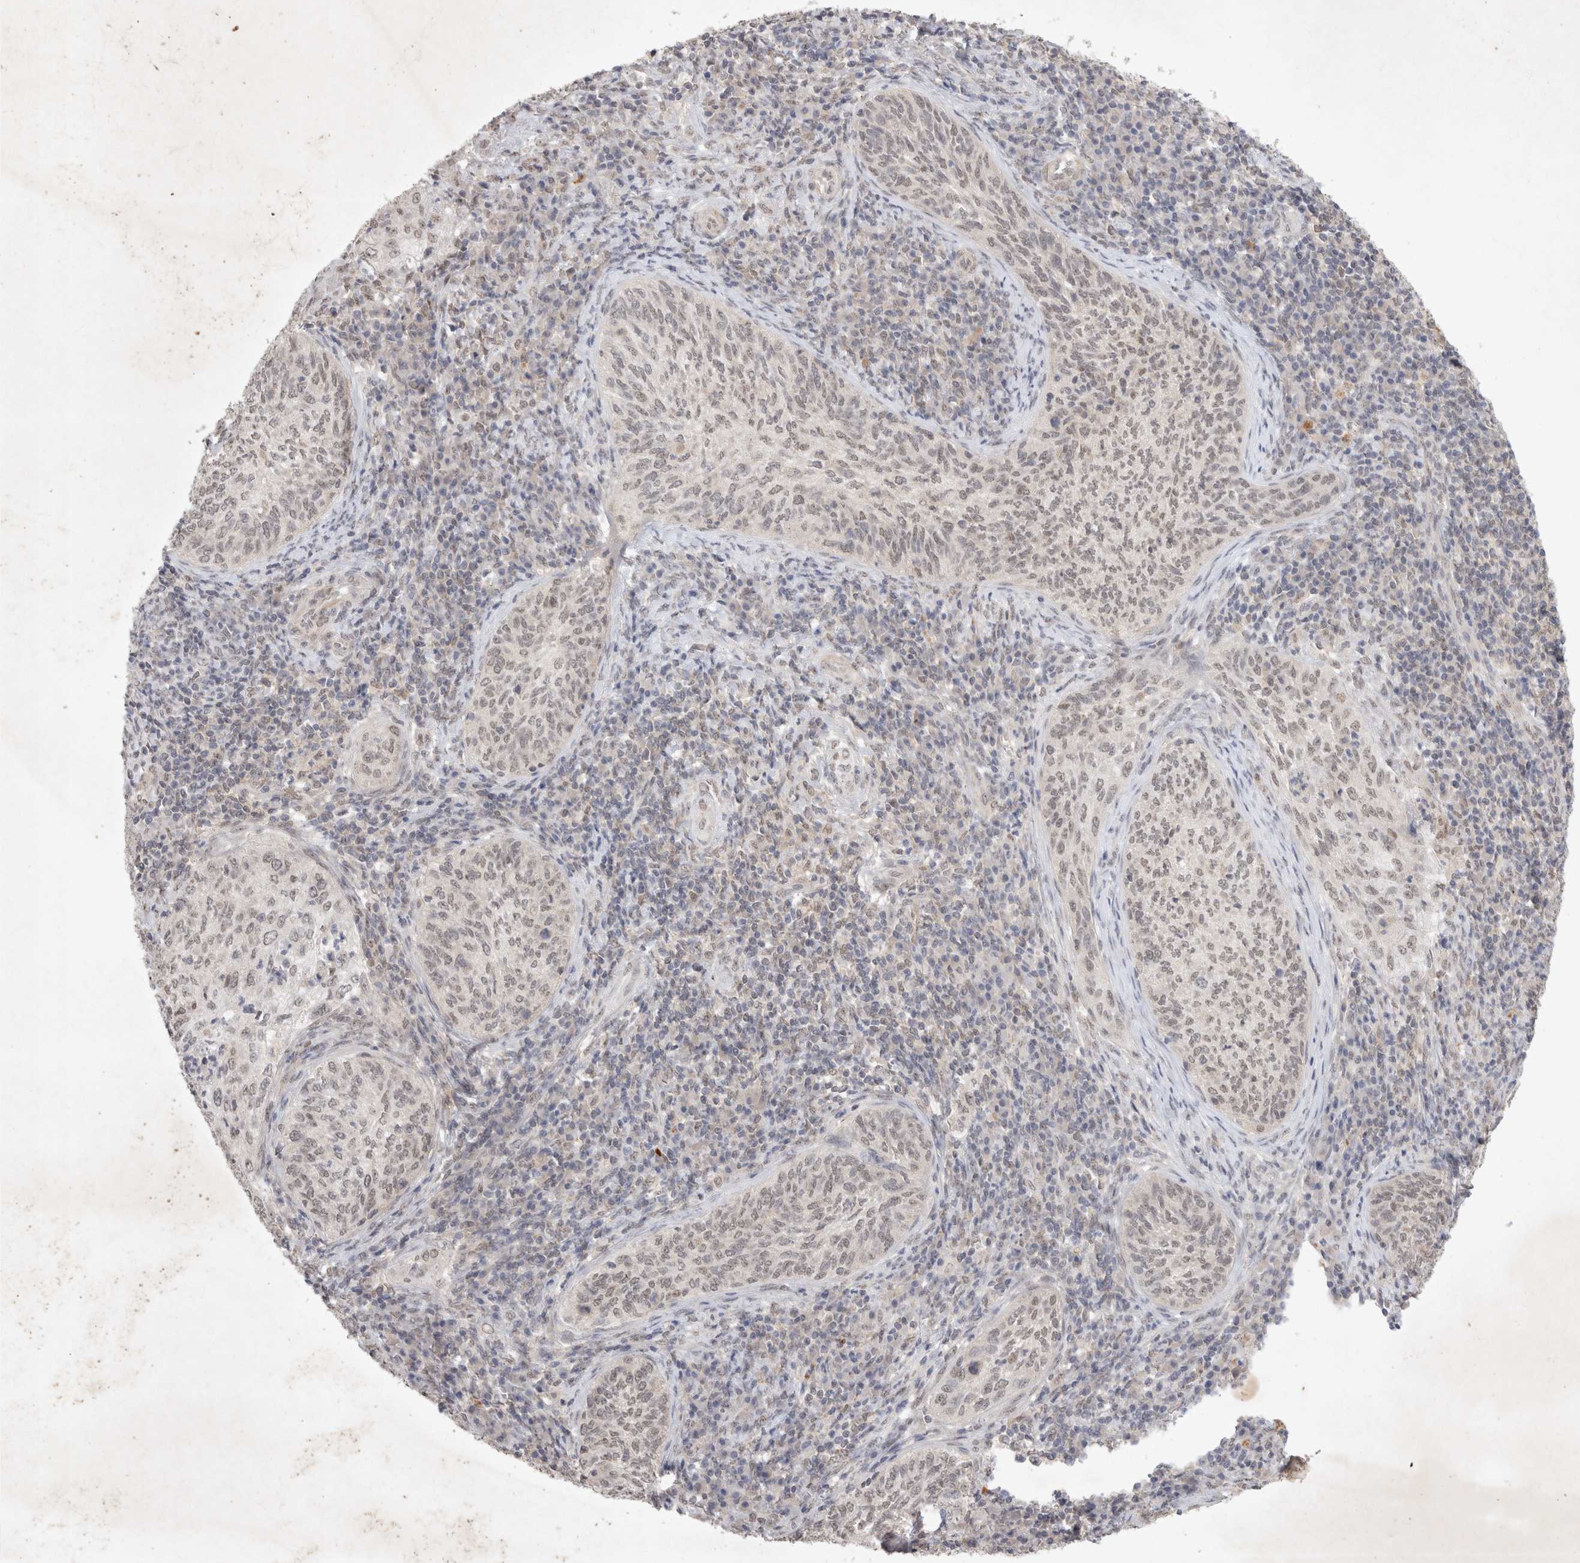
{"staining": {"intensity": "weak", "quantity": "25%-75%", "location": "nuclear"}, "tissue": "cervical cancer", "cell_type": "Tumor cells", "image_type": "cancer", "snomed": [{"axis": "morphology", "description": "Squamous cell carcinoma, NOS"}, {"axis": "topography", "description": "Cervix"}], "caption": "IHC (DAB (3,3'-diaminobenzidine)) staining of human squamous cell carcinoma (cervical) shows weak nuclear protein staining in approximately 25%-75% of tumor cells.", "gene": "FBXO42", "patient": {"sex": "female", "age": 30}}